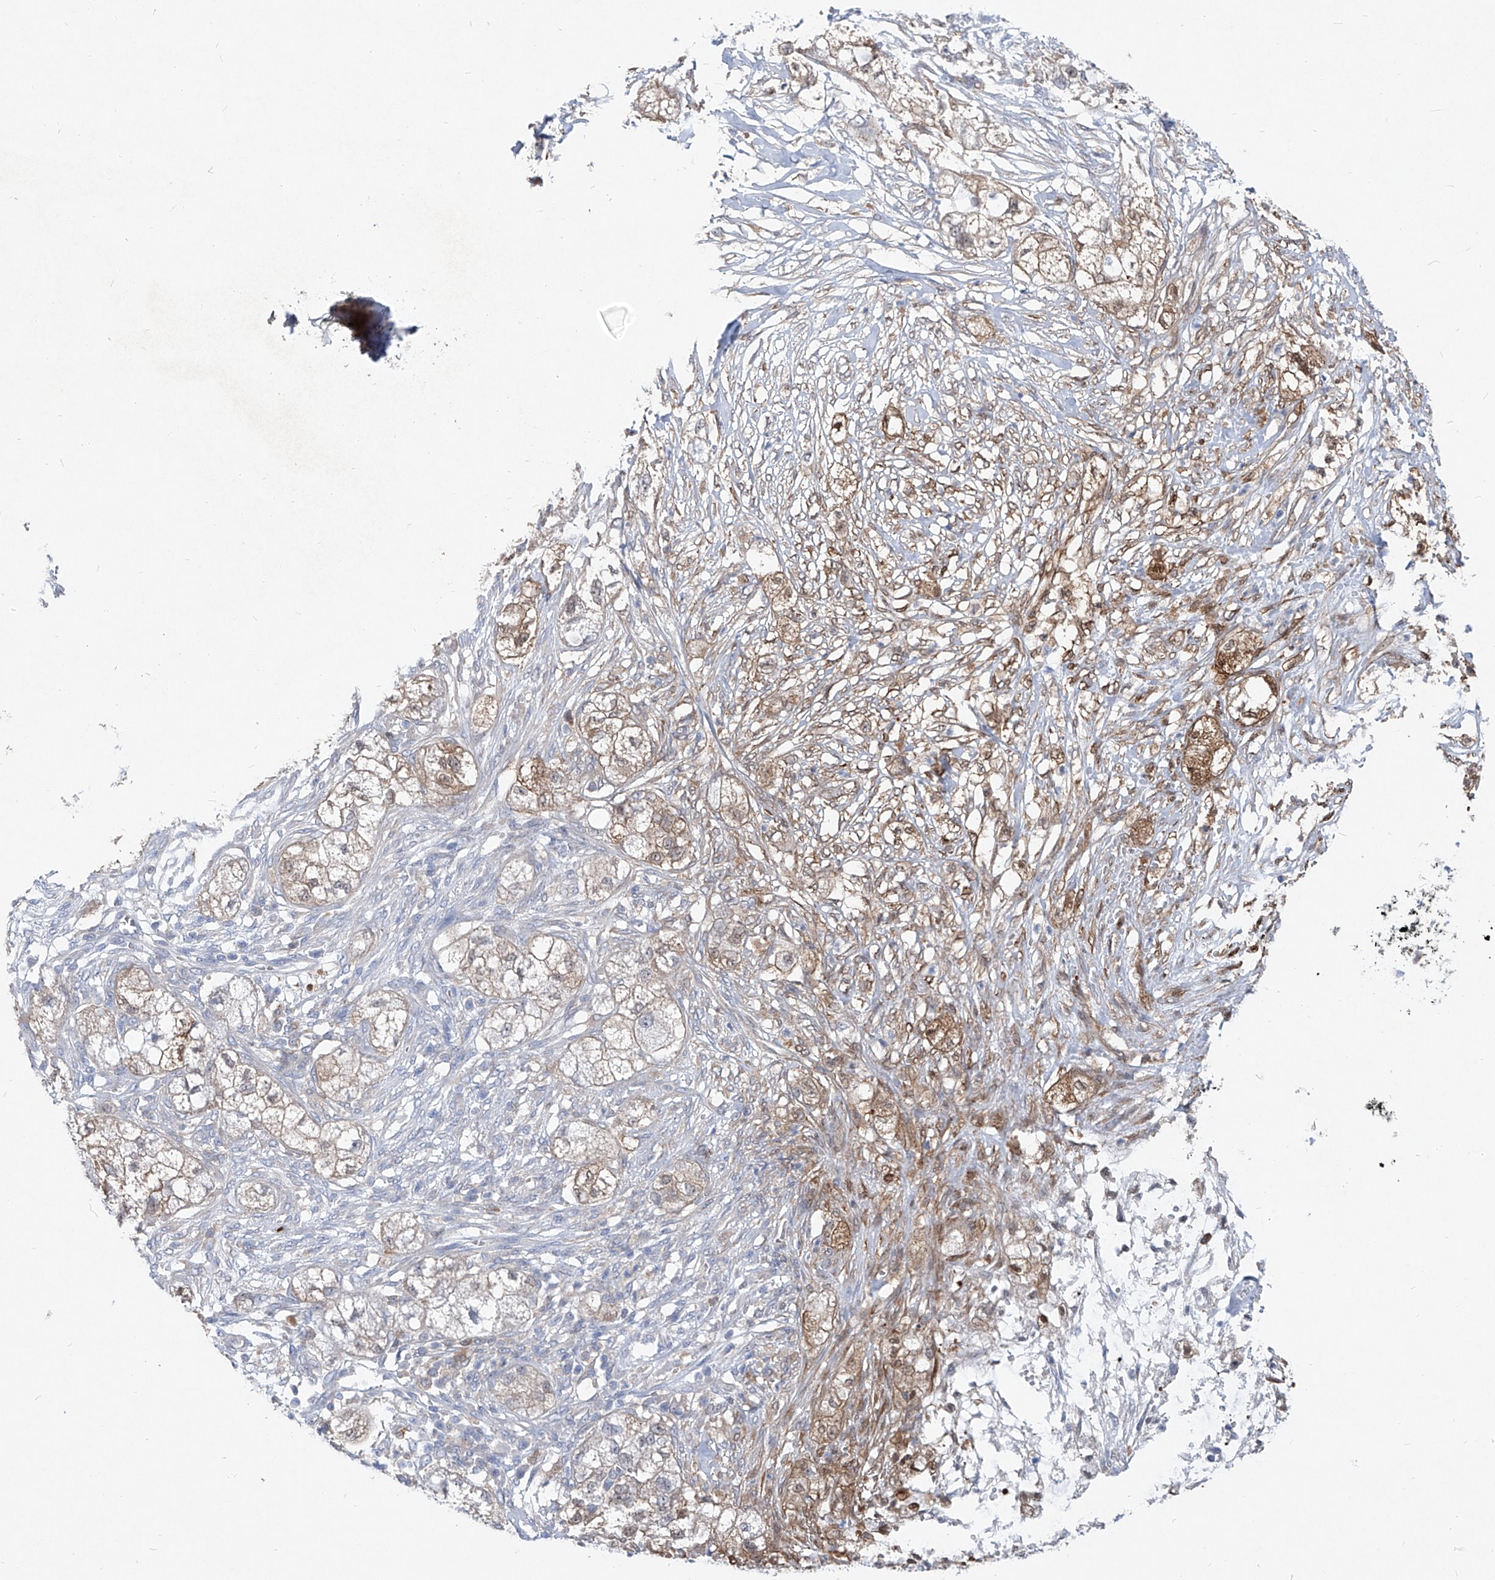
{"staining": {"intensity": "weak", "quantity": "25%-75%", "location": "cytoplasmic/membranous"}, "tissue": "pancreatic cancer", "cell_type": "Tumor cells", "image_type": "cancer", "snomed": [{"axis": "morphology", "description": "Adenocarcinoma, NOS"}, {"axis": "topography", "description": "Pancreas"}], "caption": "DAB immunohistochemical staining of pancreatic adenocarcinoma shows weak cytoplasmic/membranous protein positivity in about 25%-75% of tumor cells. (DAB IHC, brown staining for protein, blue staining for nuclei).", "gene": "UFL1", "patient": {"sex": "female", "age": 78}}